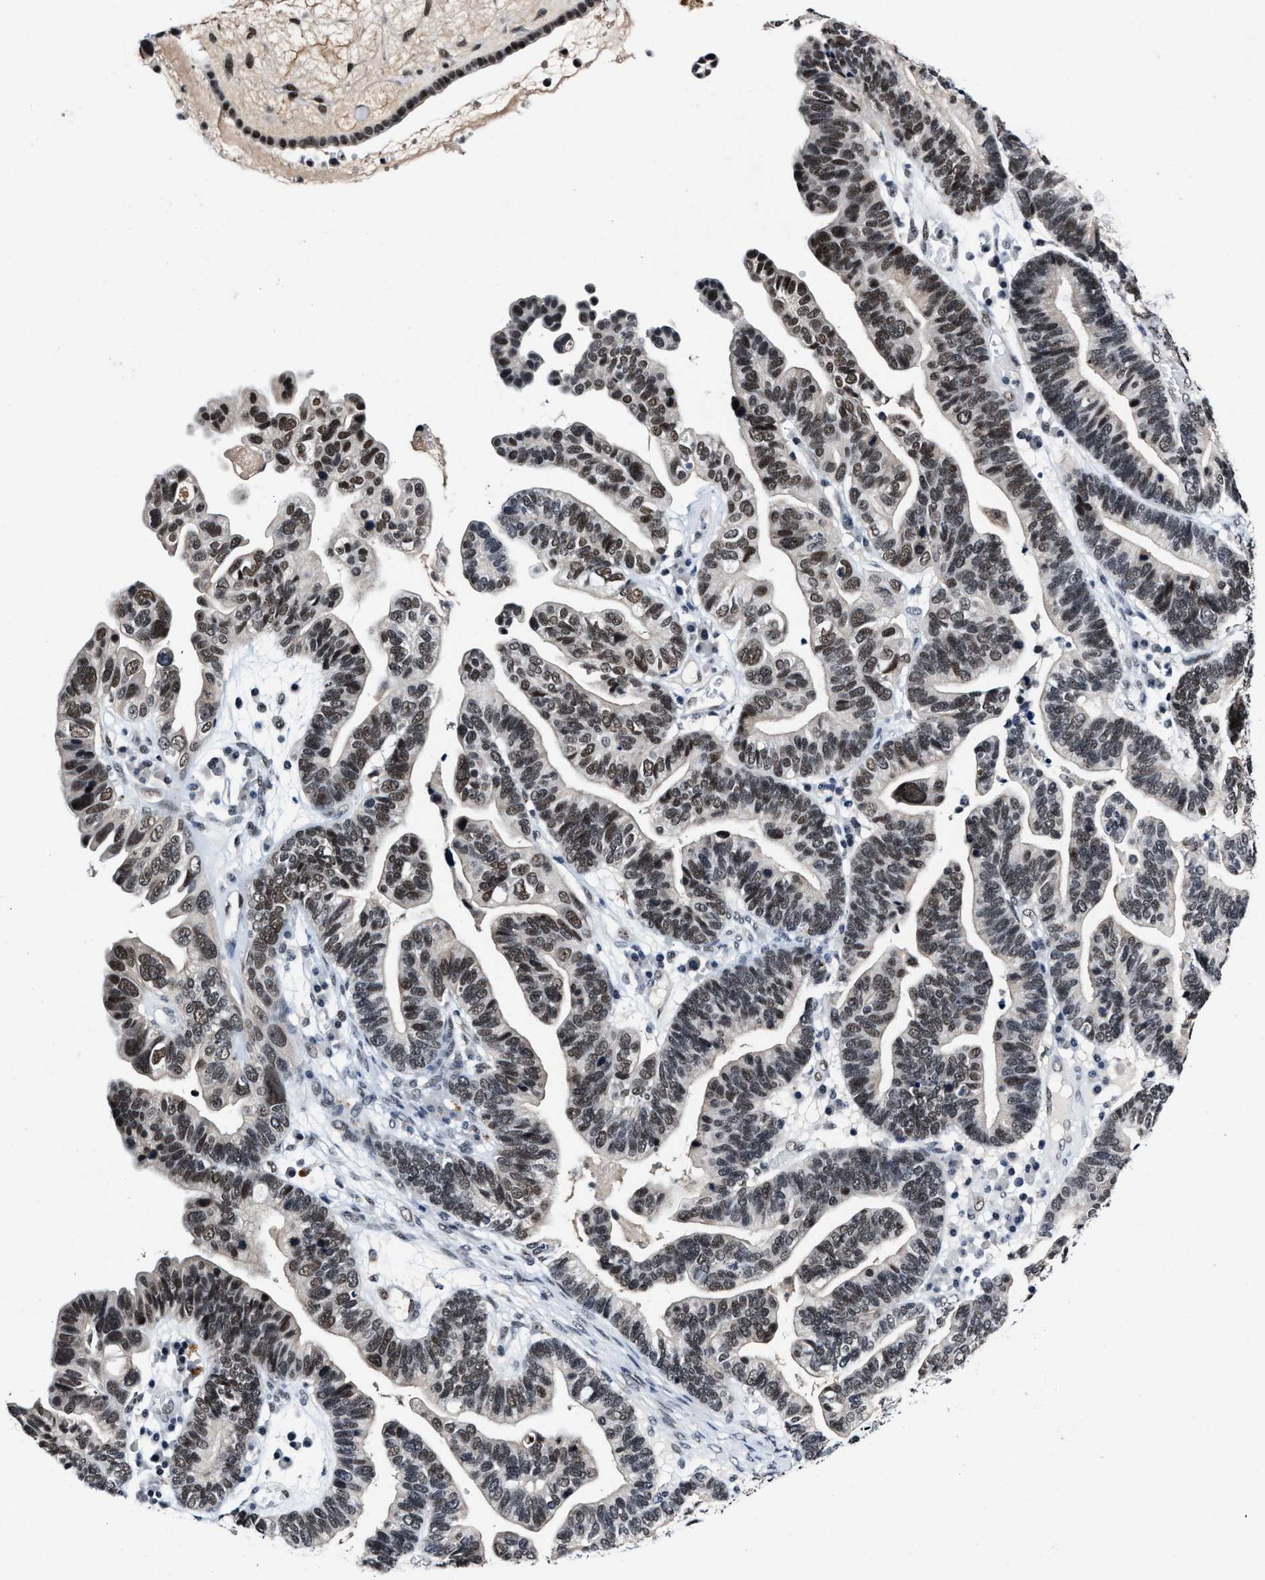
{"staining": {"intensity": "moderate", "quantity": ">75%", "location": "nuclear"}, "tissue": "ovarian cancer", "cell_type": "Tumor cells", "image_type": "cancer", "snomed": [{"axis": "morphology", "description": "Cystadenocarcinoma, serous, NOS"}, {"axis": "topography", "description": "Ovary"}], "caption": "IHC micrograph of human ovarian cancer stained for a protein (brown), which demonstrates medium levels of moderate nuclear expression in about >75% of tumor cells.", "gene": "INIP", "patient": {"sex": "female", "age": 56}}